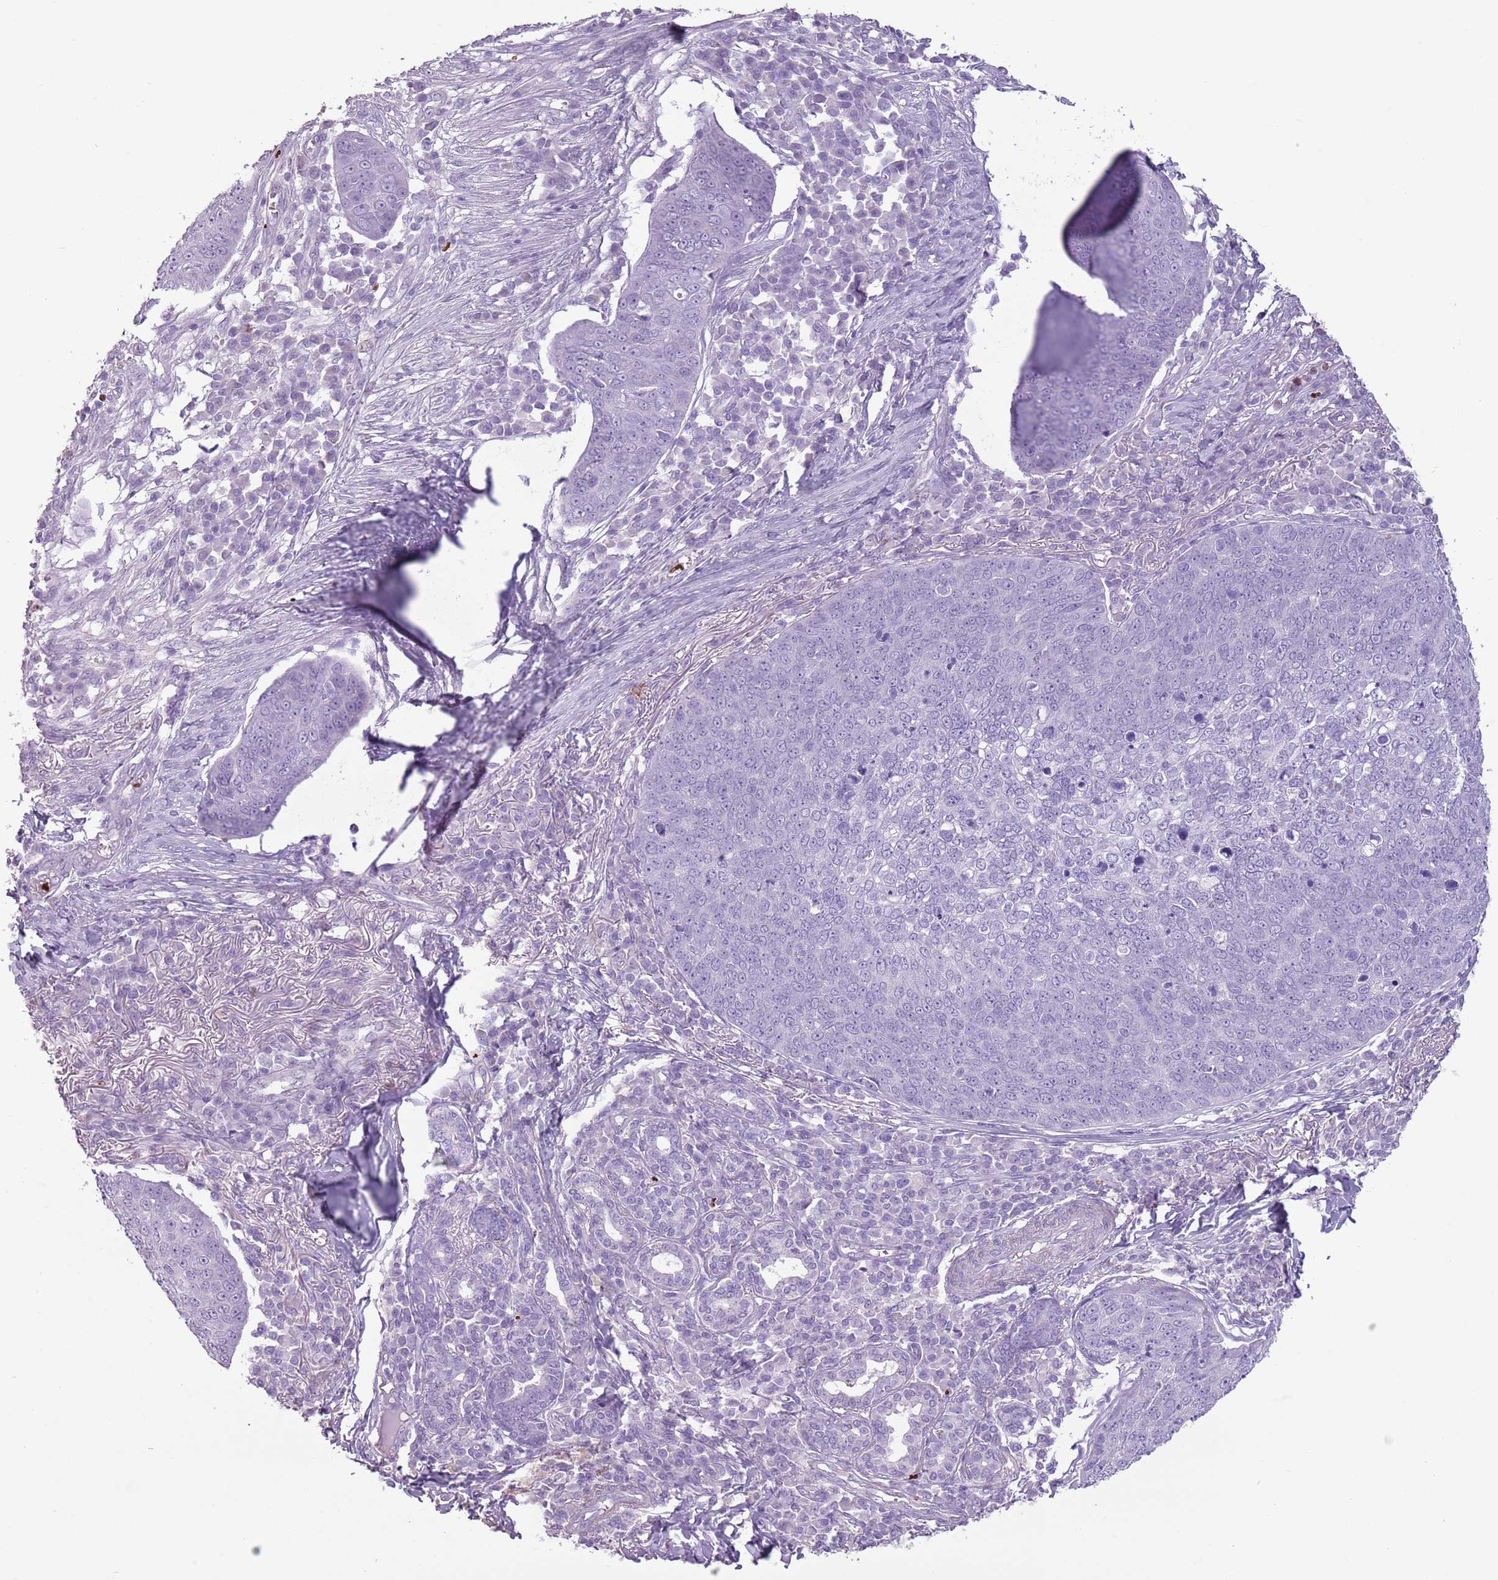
{"staining": {"intensity": "negative", "quantity": "none", "location": "none"}, "tissue": "skin cancer", "cell_type": "Tumor cells", "image_type": "cancer", "snomed": [{"axis": "morphology", "description": "Squamous cell carcinoma, NOS"}, {"axis": "topography", "description": "Skin"}], "caption": "Immunohistochemical staining of human skin squamous cell carcinoma displays no significant positivity in tumor cells. (Immunohistochemistry, brightfield microscopy, high magnification).", "gene": "CELF6", "patient": {"sex": "male", "age": 71}}